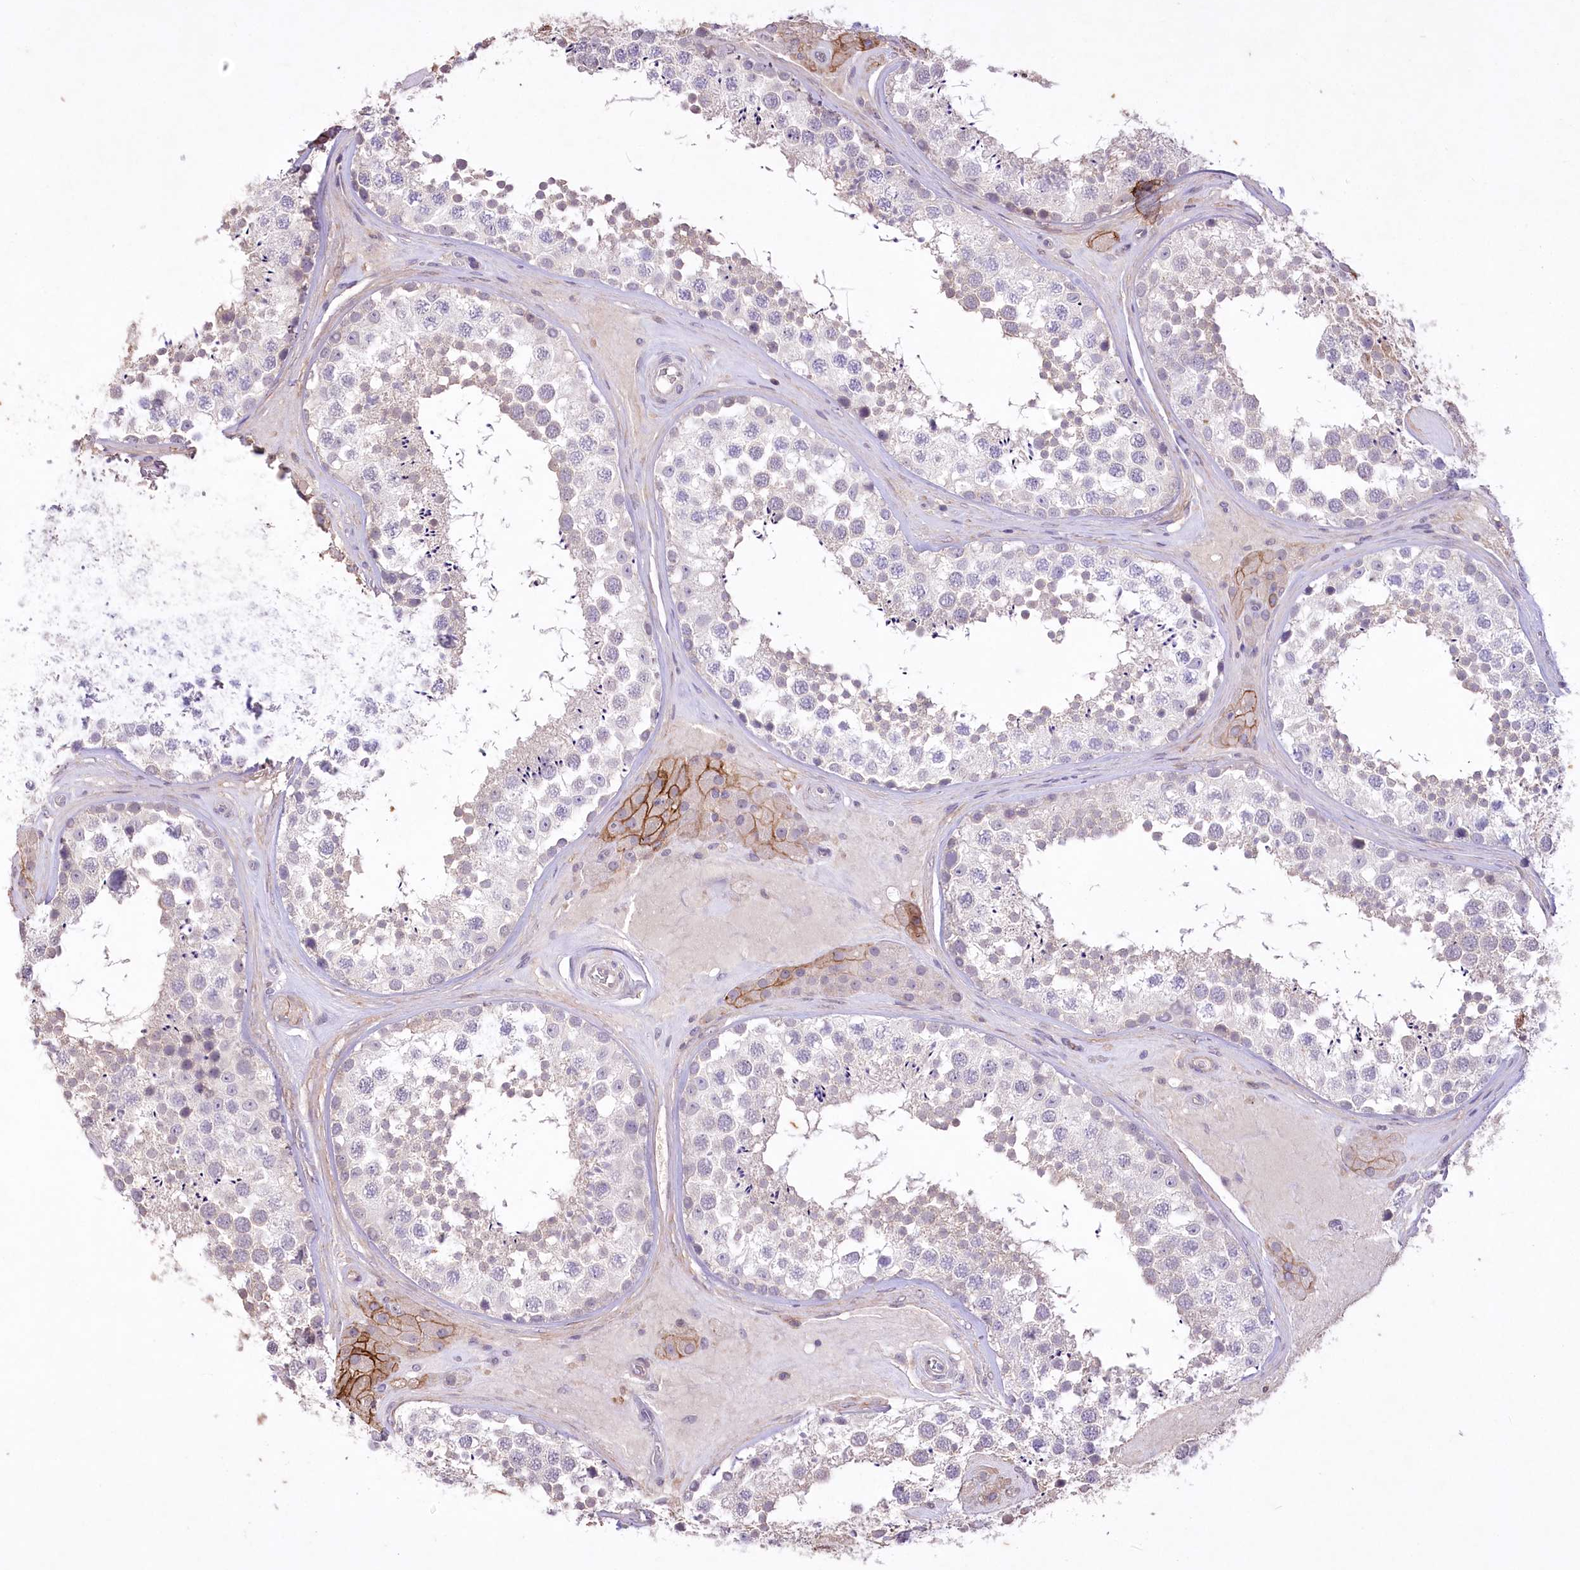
{"staining": {"intensity": "negative", "quantity": "none", "location": "none"}, "tissue": "testis", "cell_type": "Cells in seminiferous ducts", "image_type": "normal", "snomed": [{"axis": "morphology", "description": "Normal tissue, NOS"}, {"axis": "topography", "description": "Testis"}], "caption": "High magnification brightfield microscopy of unremarkable testis stained with DAB (brown) and counterstained with hematoxylin (blue): cells in seminiferous ducts show no significant positivity.", "gene": "ENPP1", "patient": {"sex": "male", "age": 46}}